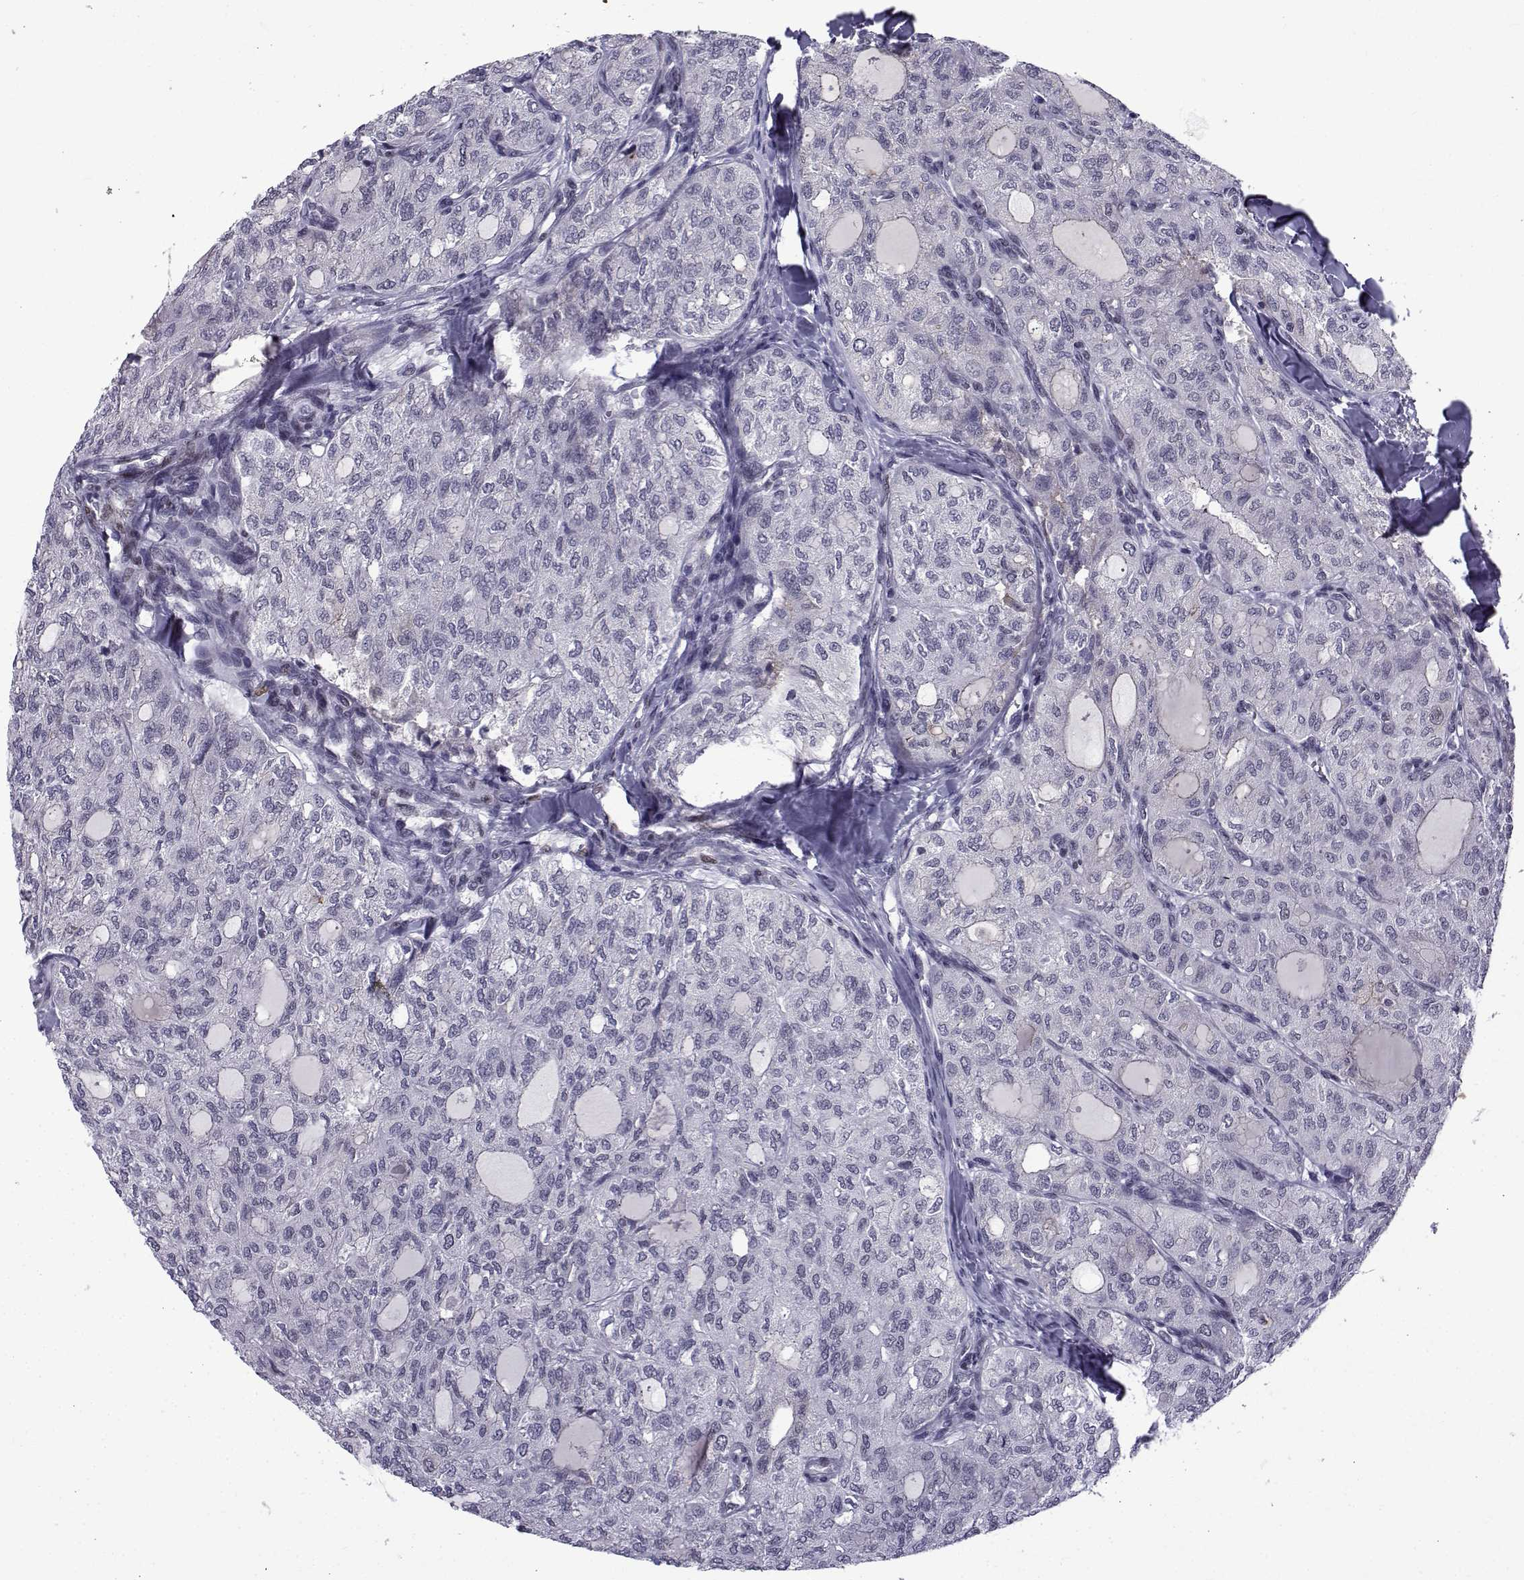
{"staining": {"intensity": "negative", "quantity": "none", "location": "none"}, "tissue": "thyroid cancer", "cell_type": "Tumor cells", "image_type": "cancer", "snomed": [{"axis": "morphology", "description": "Follicular adenoma carcinoma, NOS"}, {"axis": "topography", "description": "Thyroid gland"}], "caption": "Tumor cells are negative for brown protein staining in thyroid follicular adenoma carcinoma.", "gene": "RBM24", "patient": {"sex": "male", "age": 75}}